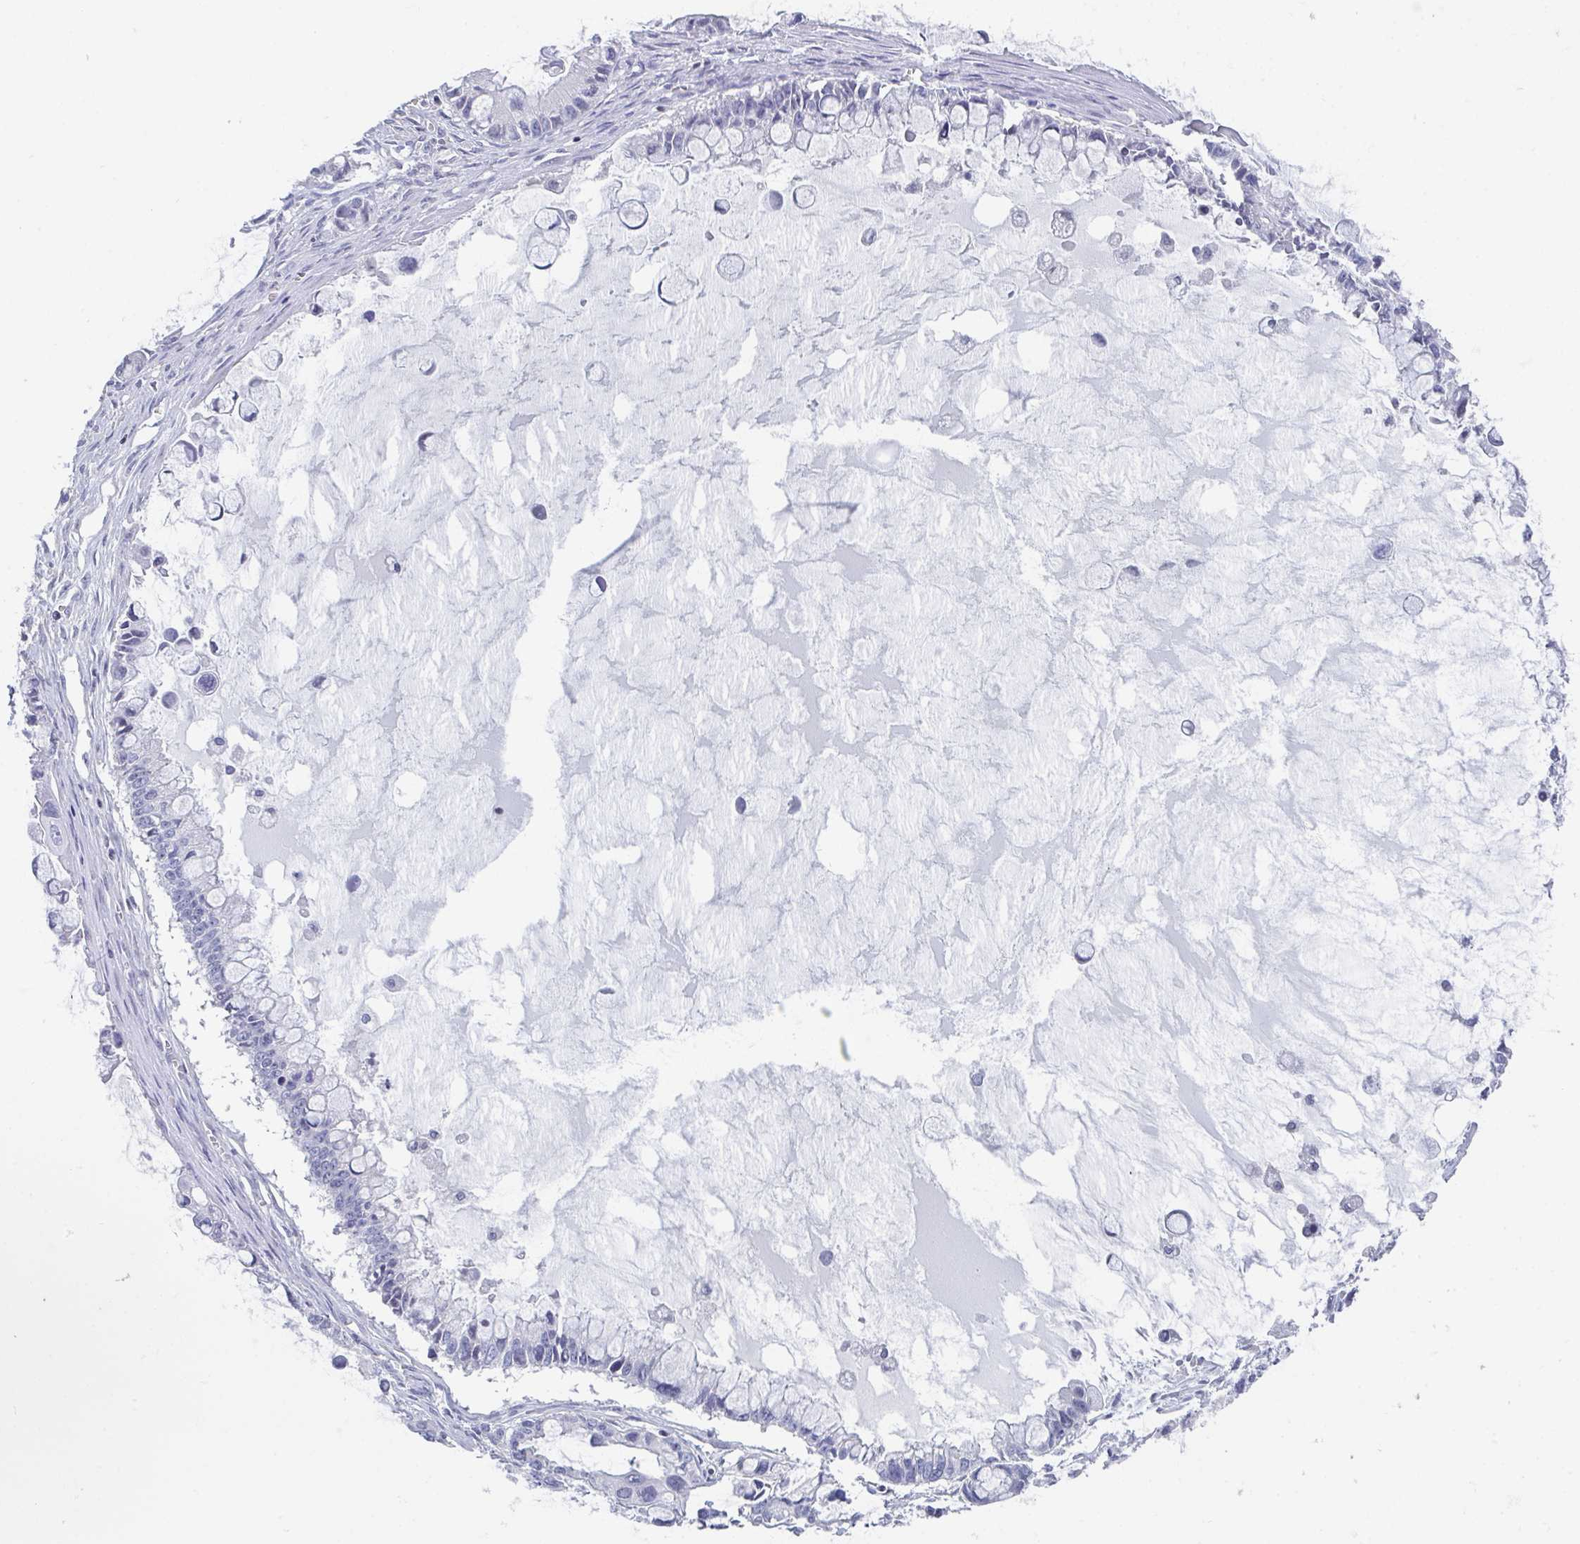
{"staining": {"intensity": "negative", "quantity": "none", "location": "none"}, "tissue": "ovarian cancer", "cell_type": "Tumor cells", "image_type": "cancer", "snomed": [{"axis": "morphology", "description": "Cystadenocarcinoma, mucinous, NOS"}, {"axis": "topography", "description": "Ovary"}], "caption": "This is a micrograph of immunohistochemistry staining of ovarian mucinous cystadenocarcinoma, which shows no staining in tumor cells.", "gene": "LRRC58", "patient": {"sex": "female", "age": 63}}